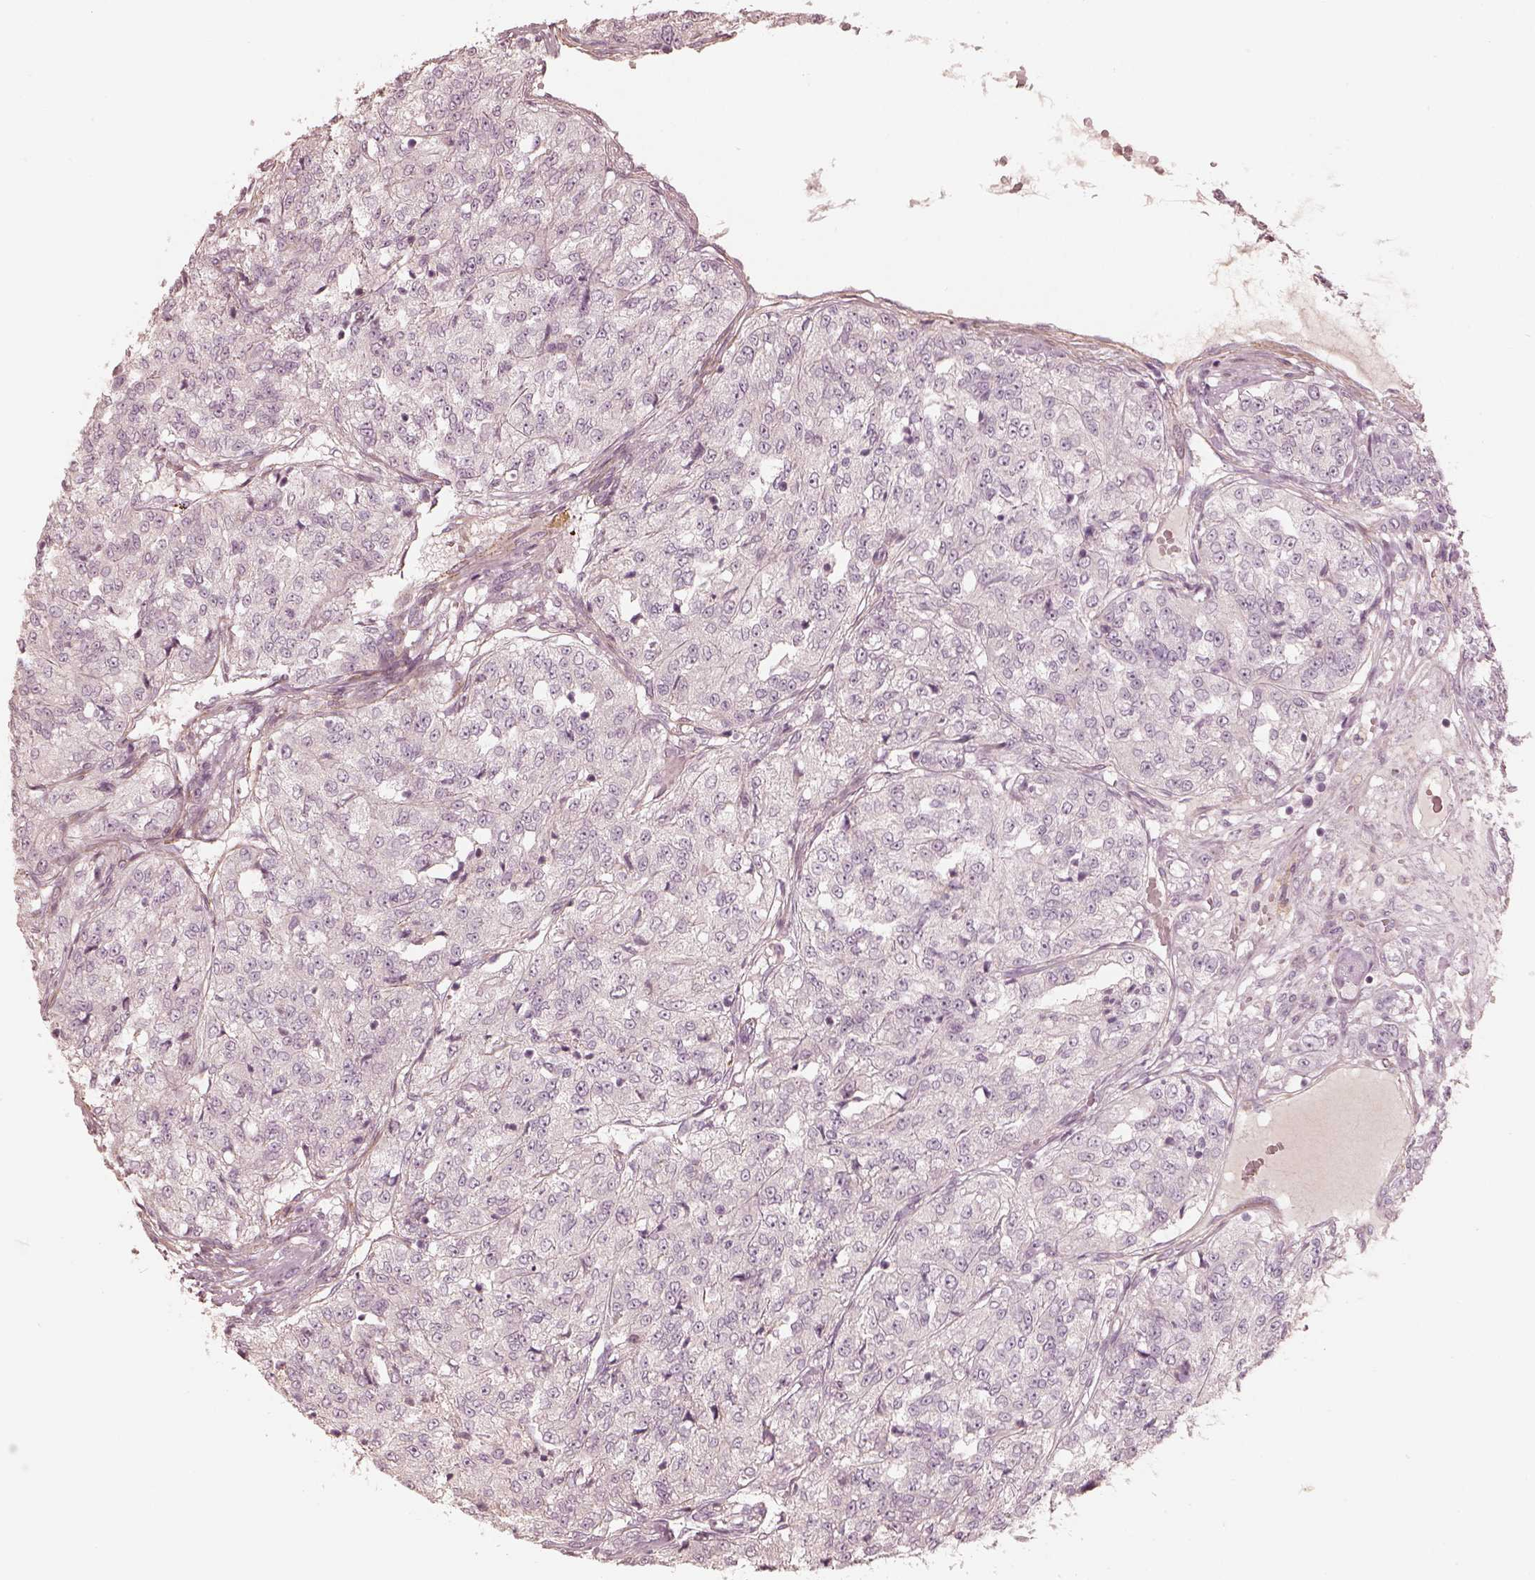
{"staining": {"intensity": "negative", "quantity": "none", "location": "none"}, "tissue": "renal cancer", "cell_type": "Tumor cells", "image_type": "cancer", "snomed": [{"axis": "morphology", "description": "Adenocarcinoma, NOS"}, {"axis": "topography", "description": "Kidney"}], "caption": "Immunohistochemical staining of adenocarcinoma (renal) displays no significant expression in tumor cells.", "gene": "KCNJ9", "patient": {"sex": "female", "age": 63}}